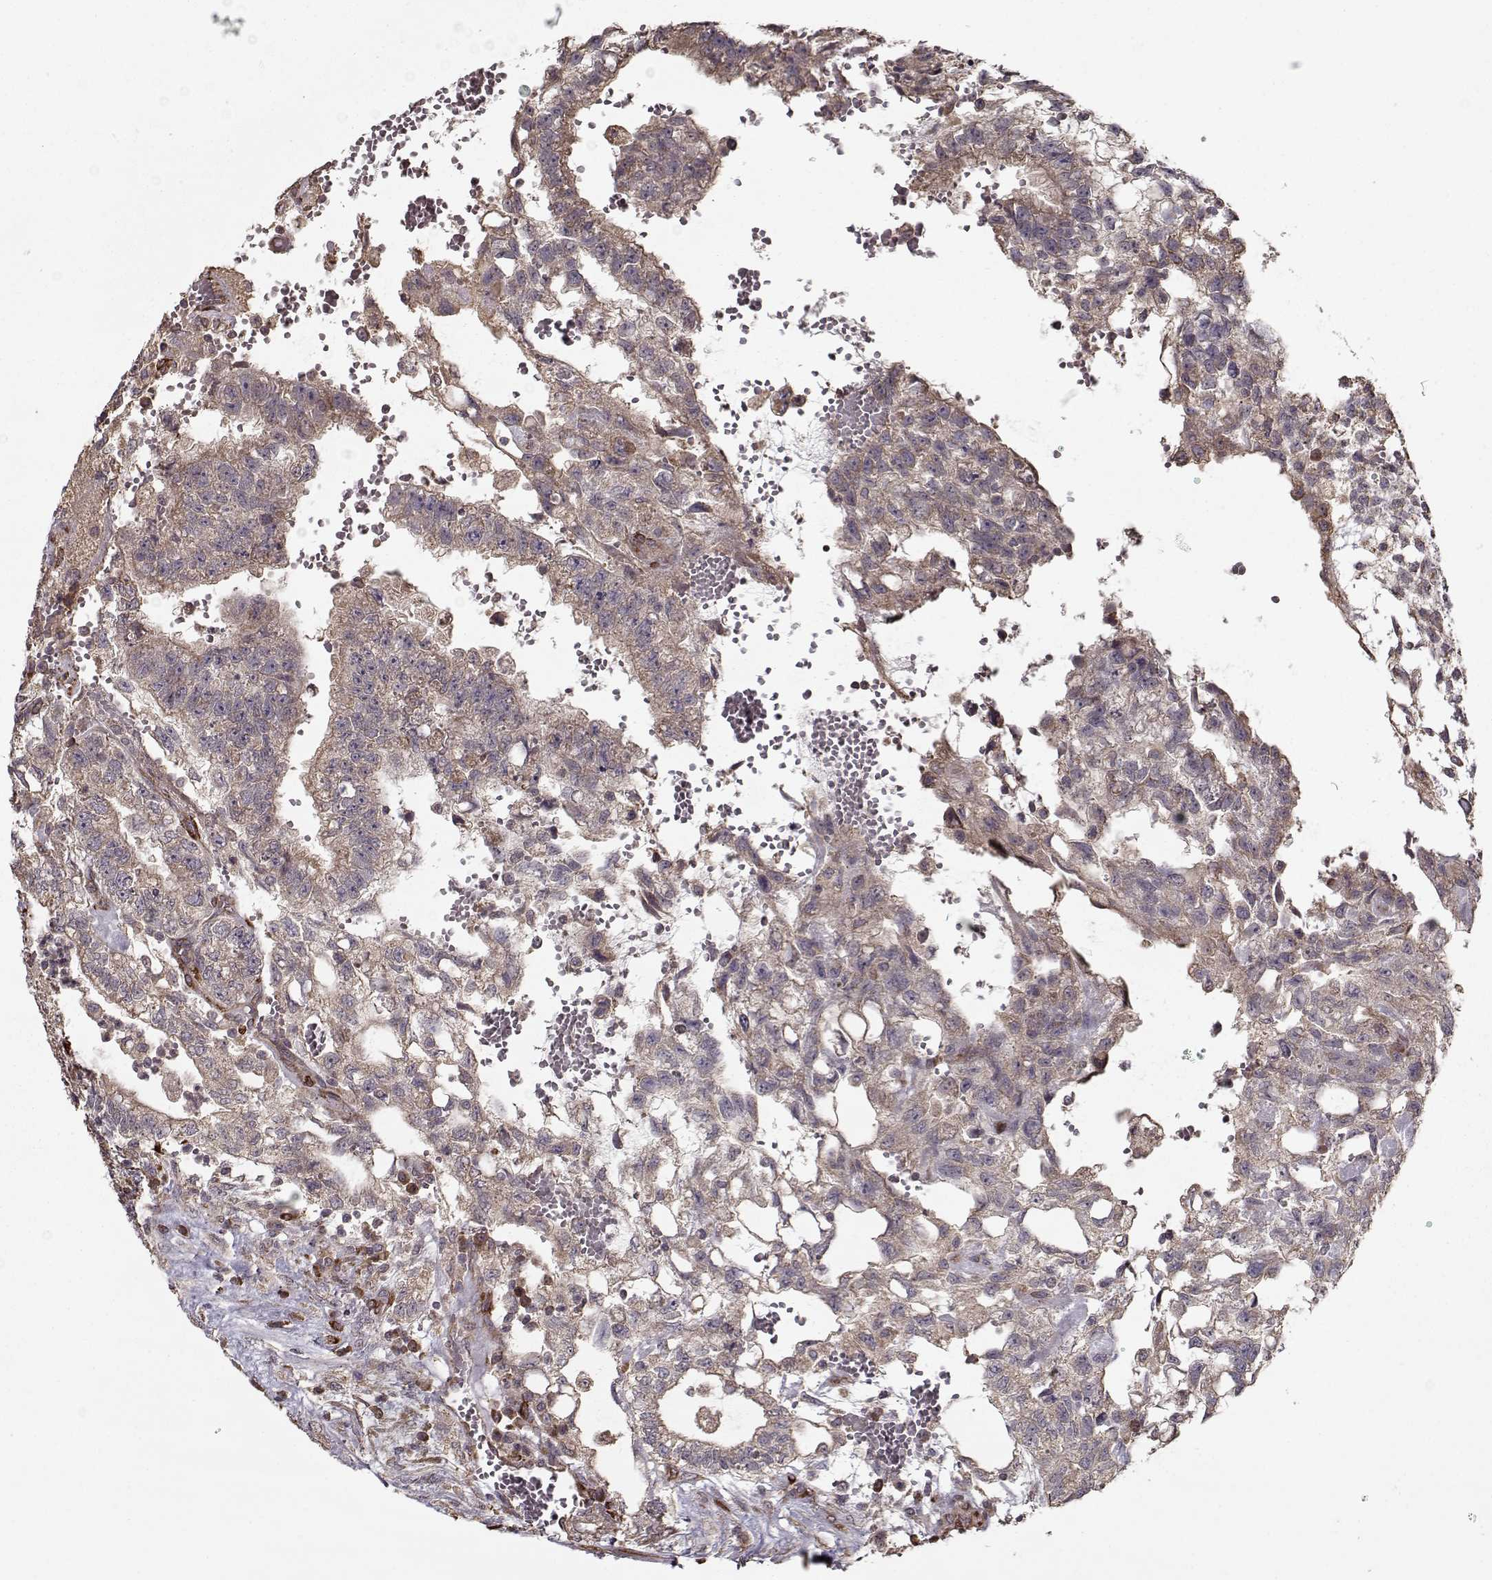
{"staining": {"intensity": "weak", "quantity": ">75%", "location": "cytoplasmic/membranous"}, "tissue": "testis cancer", "cell_type": "Tumor cells", "image_type": "cancer", "snomed": [{"axis": "morphology", "description": "Carcinoma, Embryonal, NOS"}, {"axis": "topography", "description": "Testis"}], "caption": "Protein expression analysis of human testis cancer (embryonal carcinoma) reveals weak cytoplasmic/membranous staining in about >75% of tumor cells.", "gene": "IMMP1L", "patient": {"sex": "male", "age": 32}}